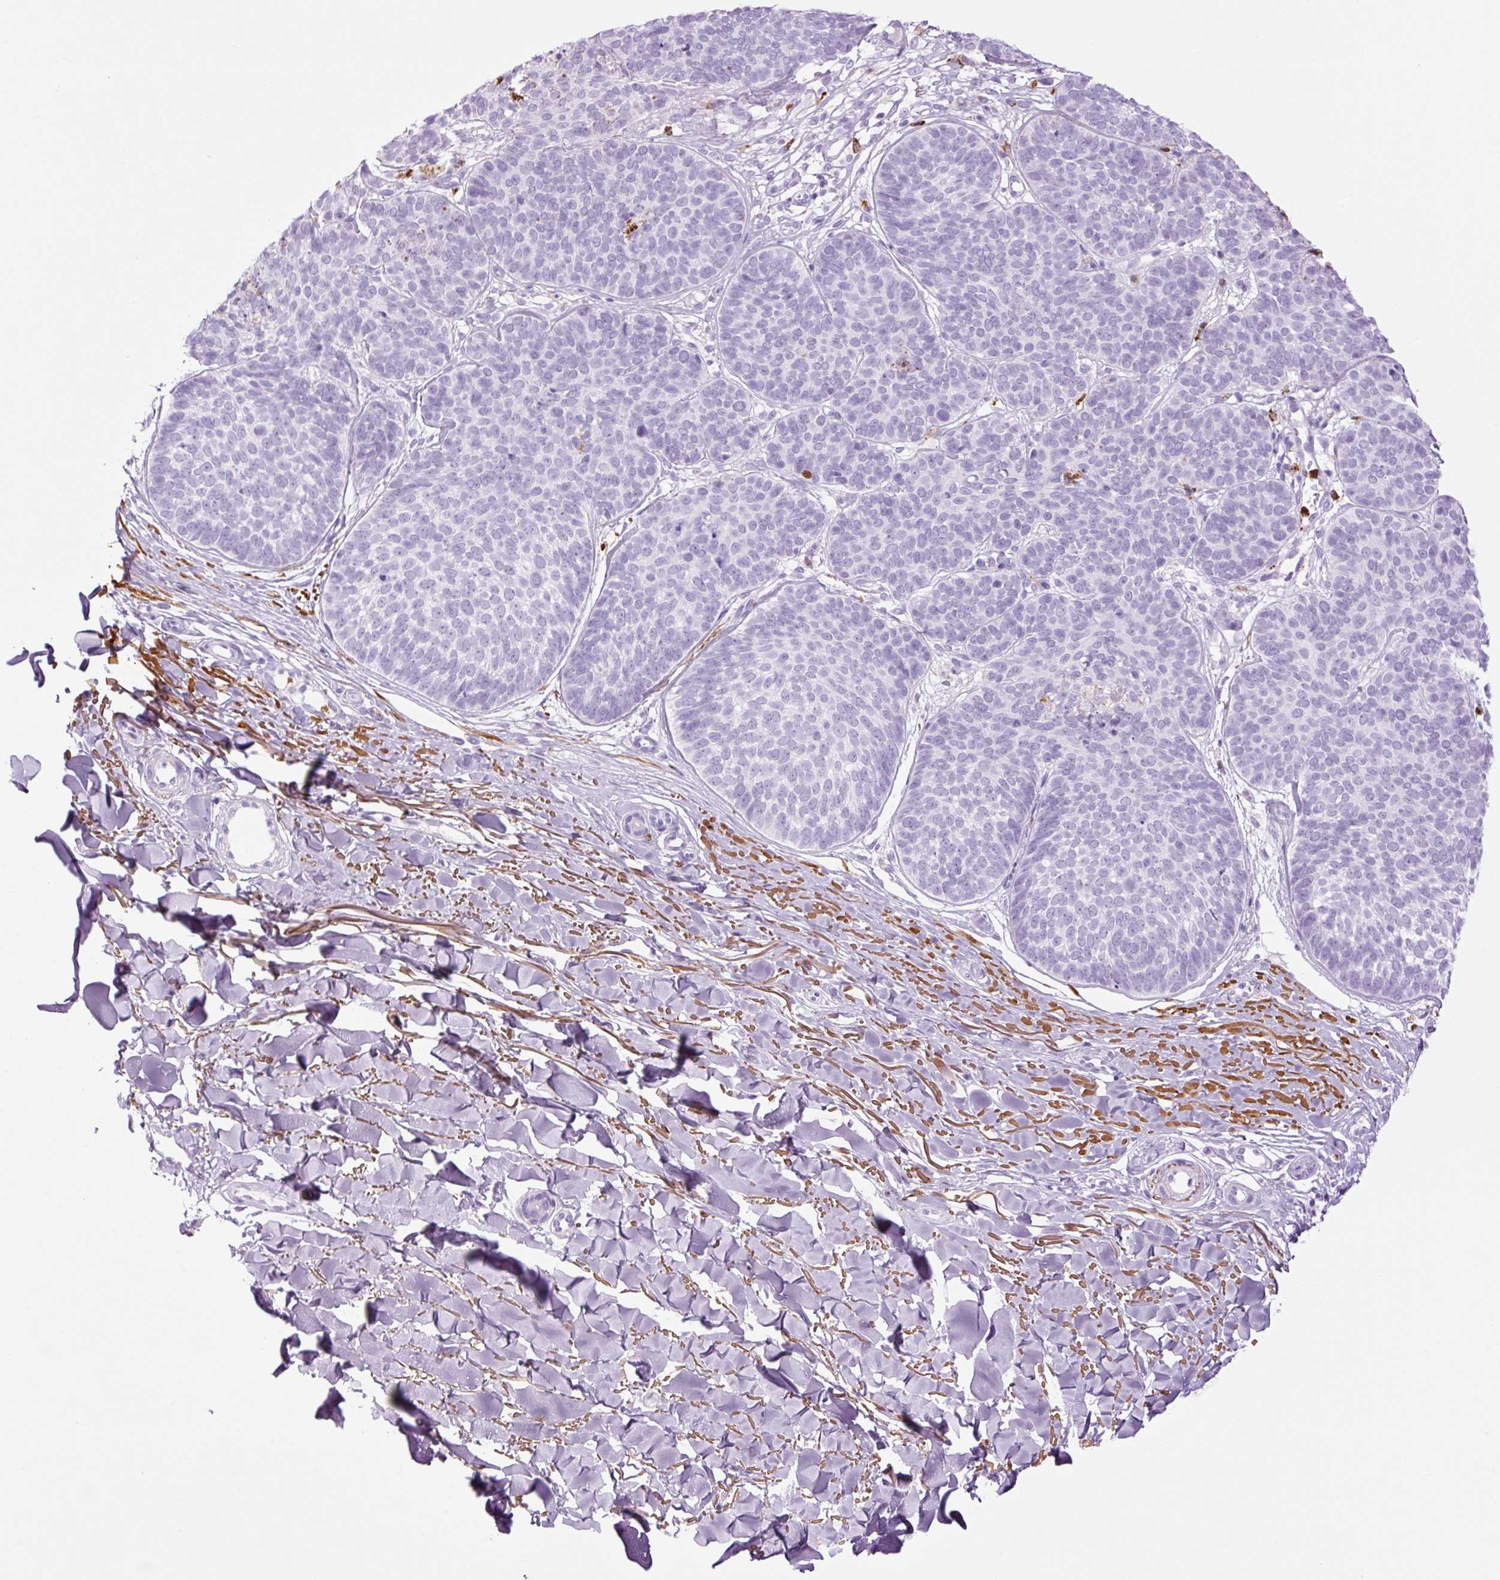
{"staining": {"intensity": "negative", "quantity": "none", "location": "none"}, "tissue": "skin cancer", "cell_type": "Tumor cells", "image_type": "cancer", "snomed": [{"axis": "morphology", "description": "Basal cell carcinoma"}, {"axis": "topography", "description": "Skin"}, {"axis": "topography", "description": "Skin of neck"}, {"axis": "topography", "description": "Skin of shoulder"}, {"axis": "topography", "description": "Skin of back"}], "caption": "Skin cancer (basal cell carcinoma) stained for a protein using immunohistochemistry (IHC) exhibits no expression tumor cells.", "gene": "LYZ", "patient": {"sex": "male", "age": 80}}